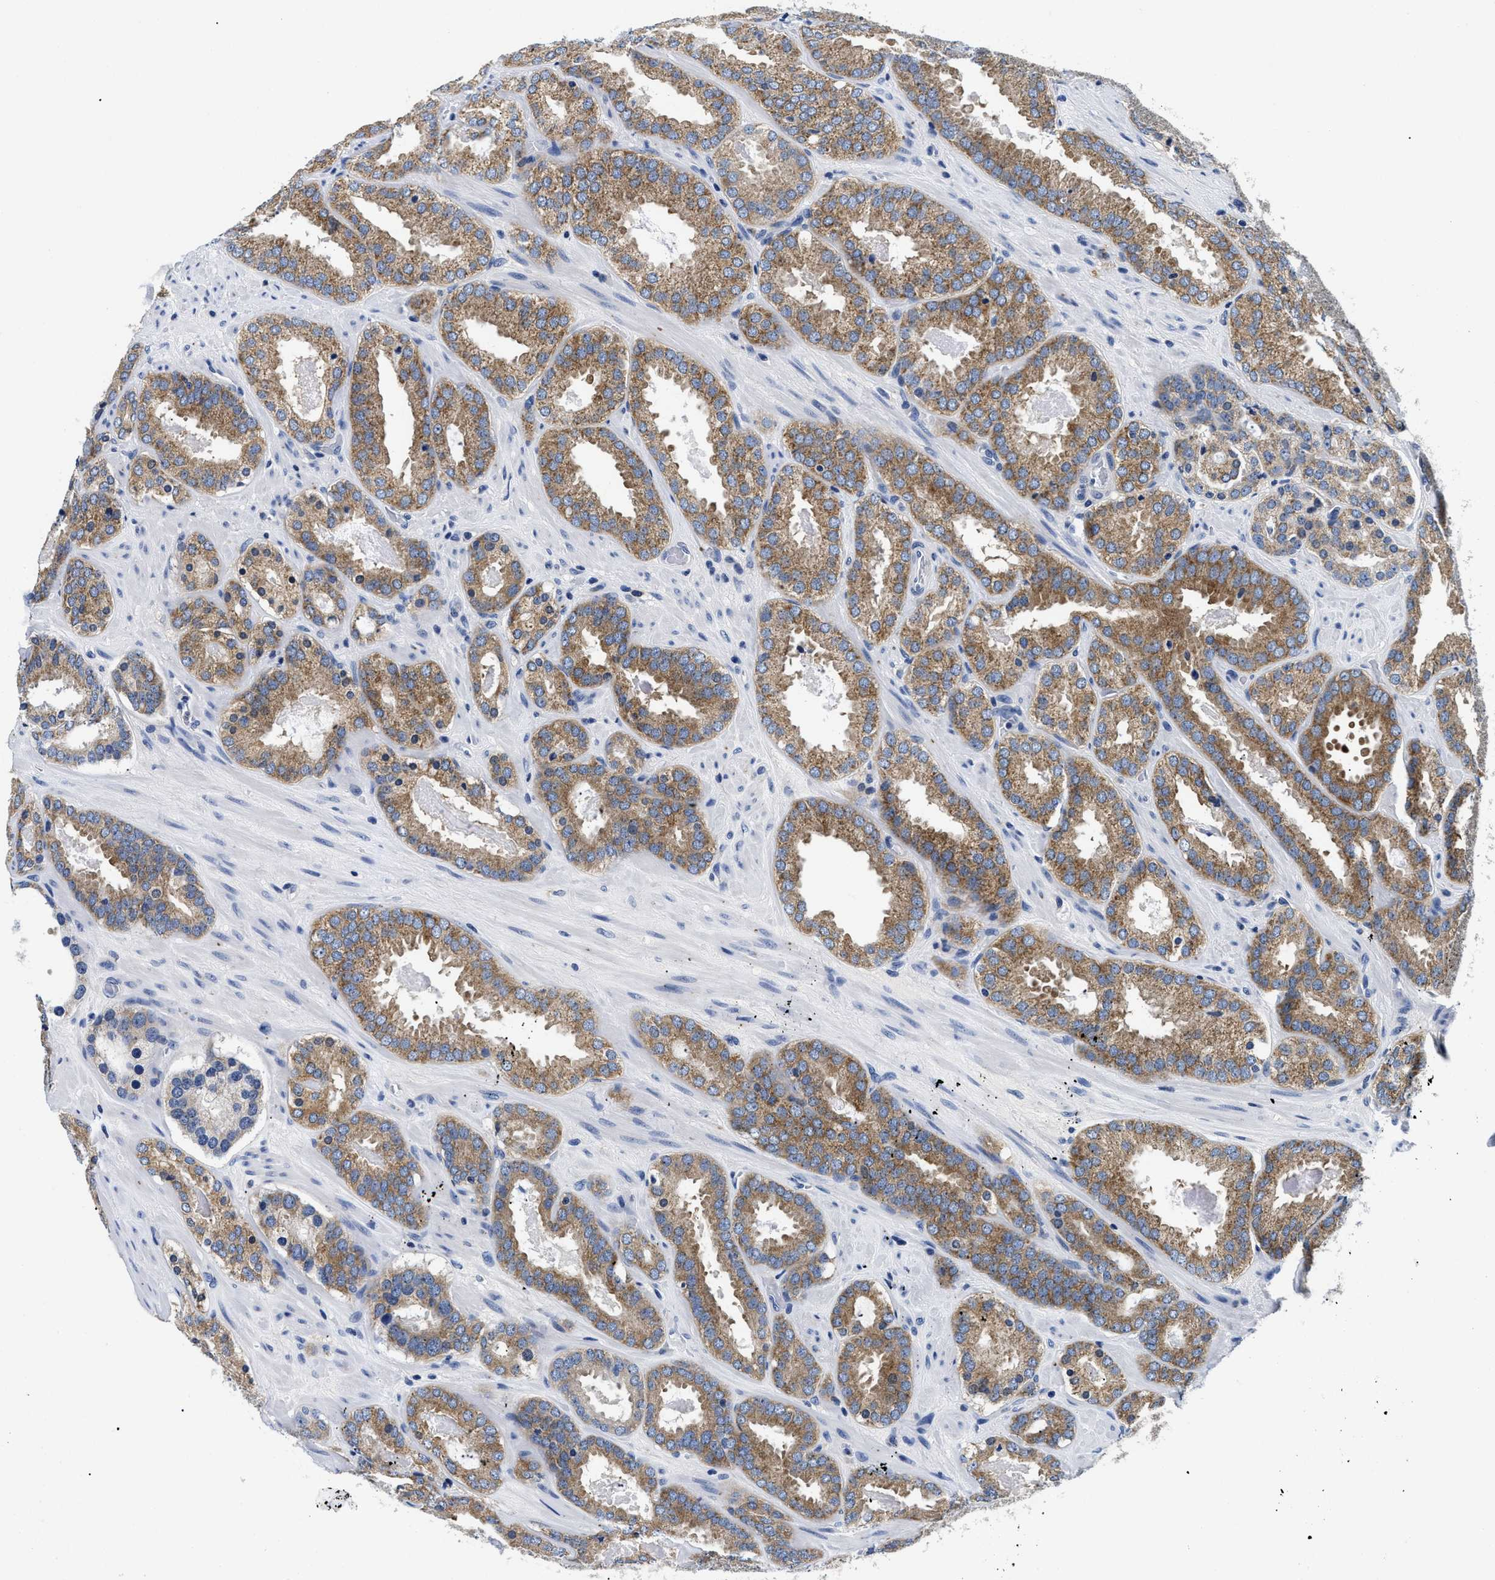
{"staining": {"intensity": "moderate", "quantity": ">75%", "location": "cytoplasmic/membranous"}, "tissue": "prostate cancer", "cell_type": "Tumor cells", "image_type": "cancer", "snomed": [{"axis": "morphology", "description": "Adenocarcinoma, Low grade"}, {"axis": "topography", "description": "Prostate"}], "caption": "A high-resolution photomicrograph shows immunohistochemistry (IHC) staining of prostate cancer (low-grade adenocarcinoma), which demonstrates moderate cytoplasmic/membranous staining in about >75% of tumor cells.", "gene": "MEA1", "patient": {"sex": "male", "age": 69}}